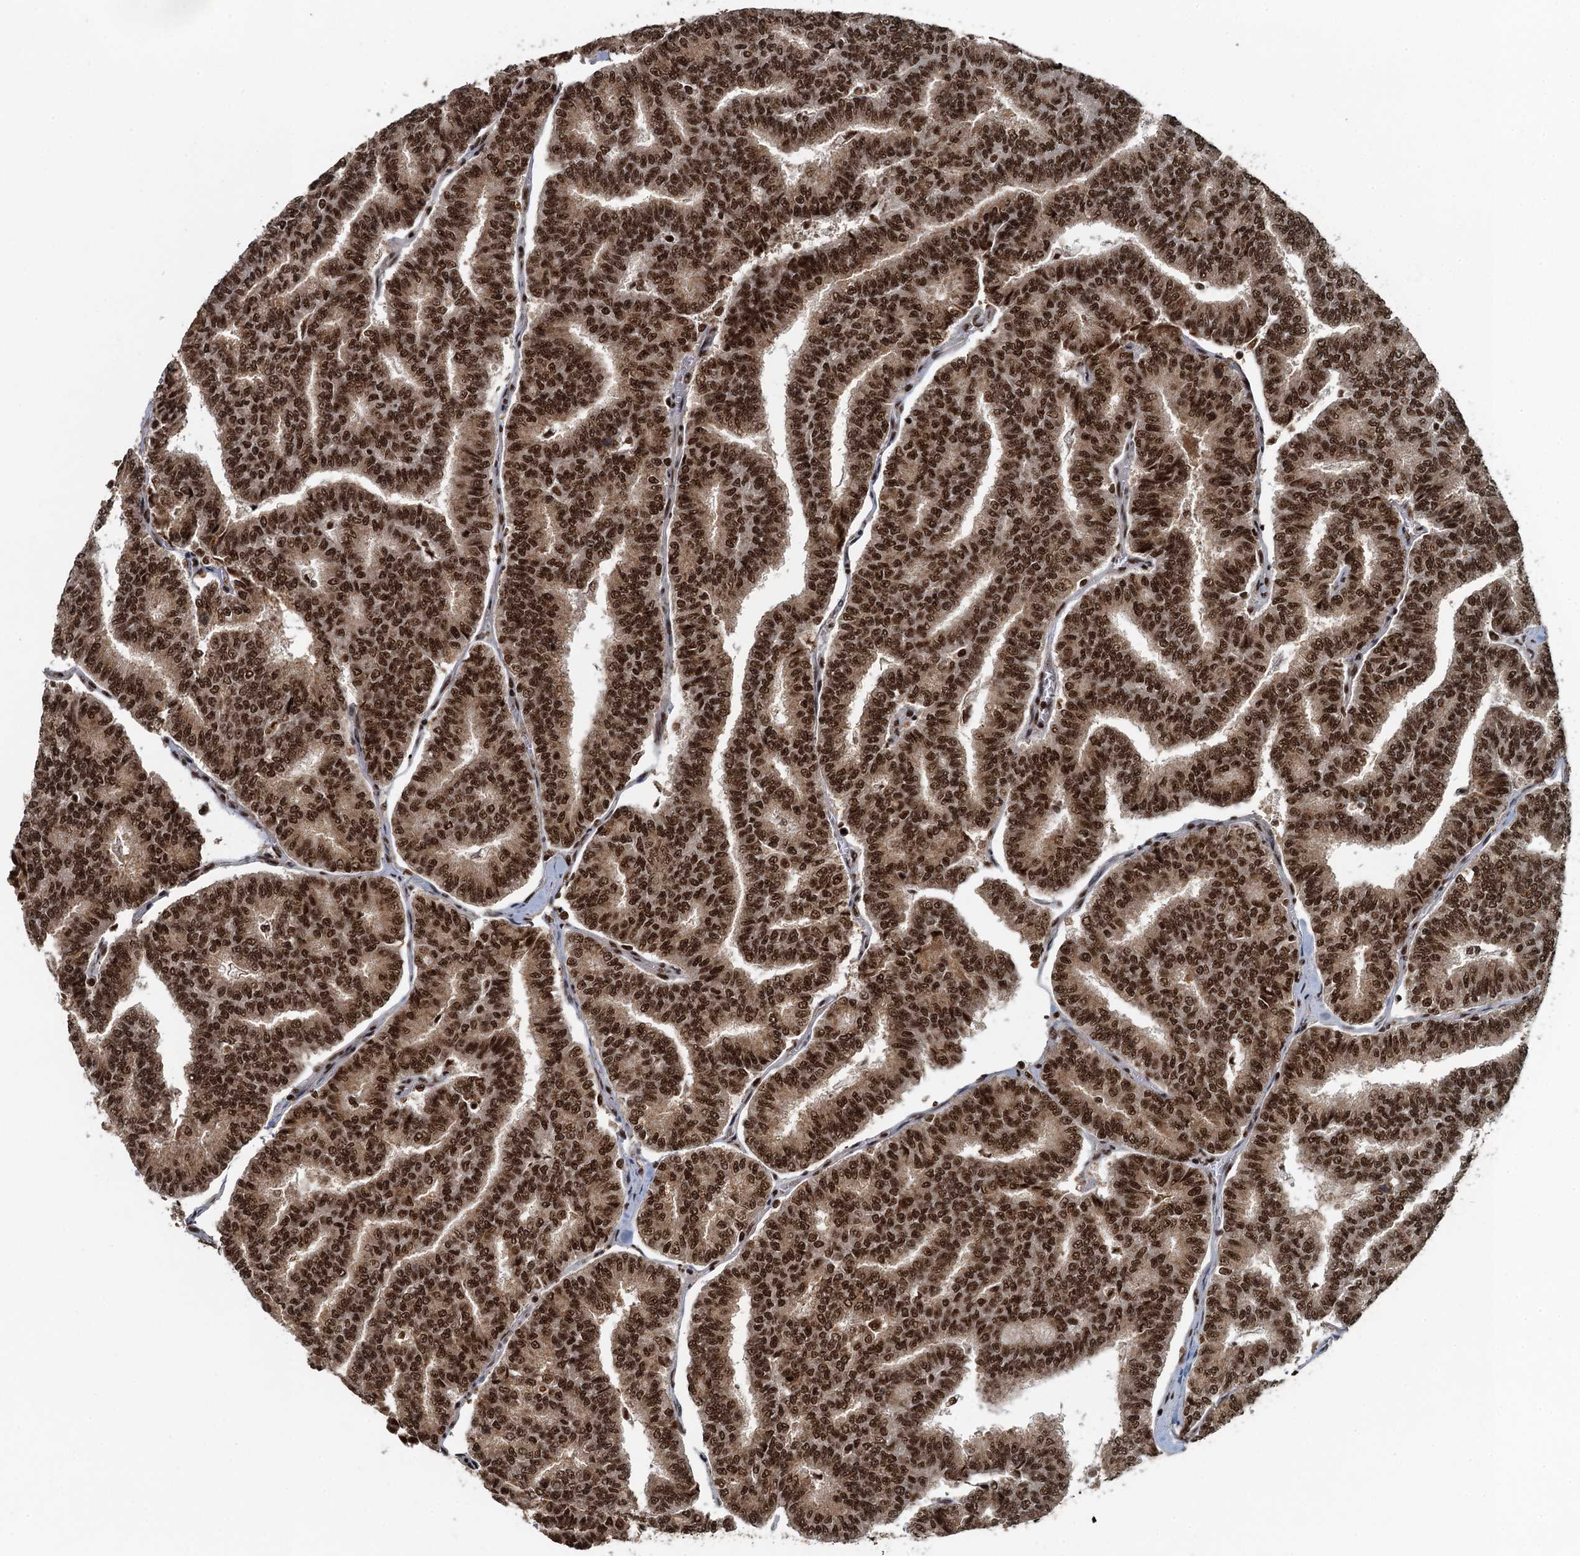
{"staining": {"intensity": "moderate", "quantity": ">75%", "location": "nuclear"}, "tissue": "thyroid cancer", "cell_type": "Tumor cells", "image_type": "cancer", "snomed": [{"axis": "morphology", "description": "Papillary adenocarcinoma, NOS"}, {"axis": "topography", "description": "Thyroid gland"}], "caption": "Thyroid cancer (papillary adenocarcinoma) stained with a protein marker exhibits moderate staining in tumor cells.", "gene": "ZC3H18", "patient": {"sex": "female", "age": 35}}